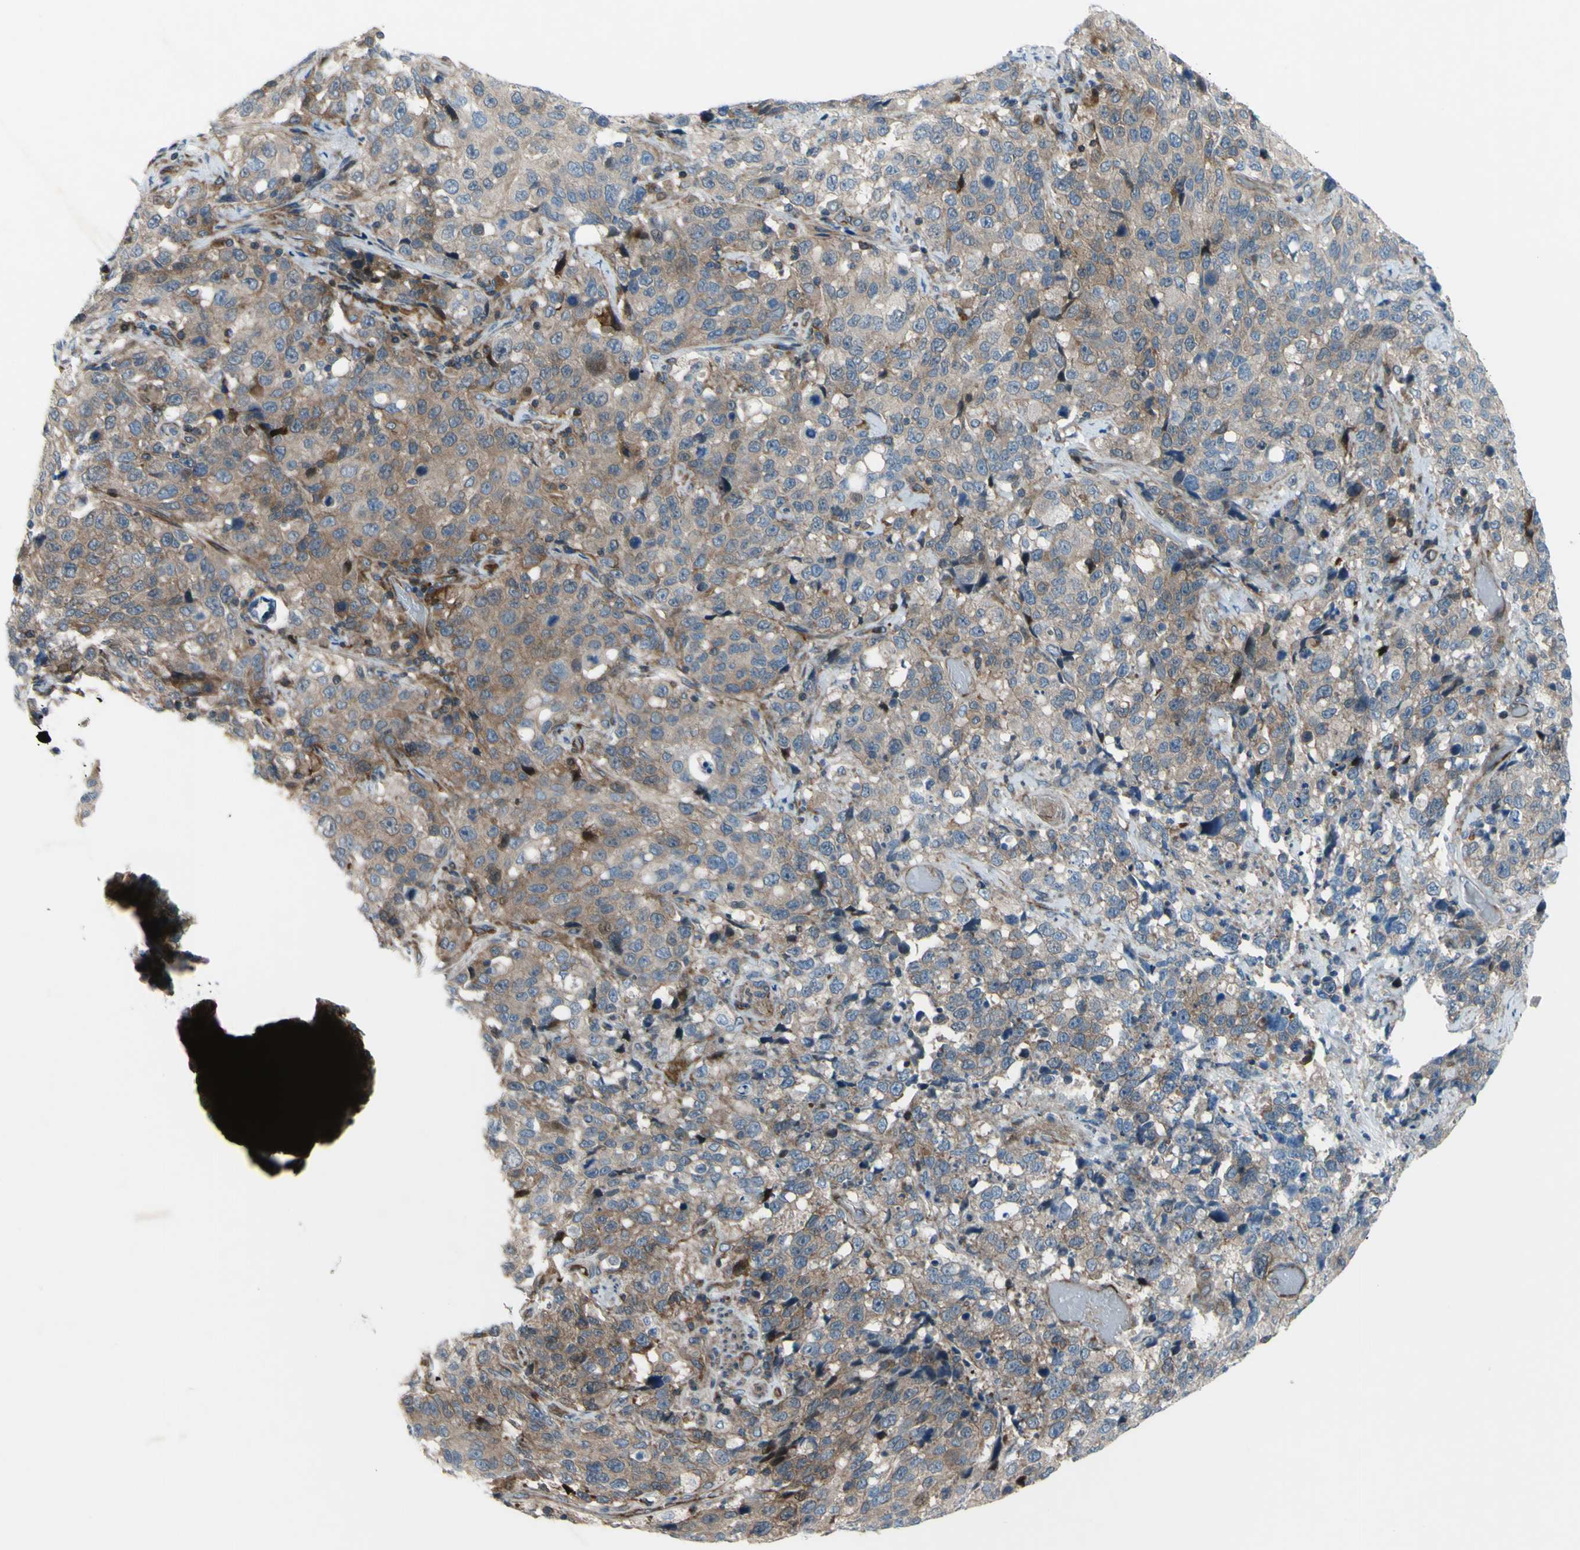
{"staining": {"intensity": "moderate", "quantity": "25%-75%", "location": "cytoplasmic/membranous"}, "tissue": "stomach cancer", "cell_type": "Tumor cells", "image_type": "cancer", "snomed": [{"axis": "morphology", "description": "Normal tissue, NOS"}, {"axis": "morphology", "description": "Adenocarcinoma, NOS"}, {"axis": "topography", "description": "Stomach"}], "caption": "Stomach cancer stained for a protein demonstrates moderate cytoplasmic/membranous positivity in tumor cells.", "gene": "PAK2", "patient": {"sex": "male", "age": 48}}